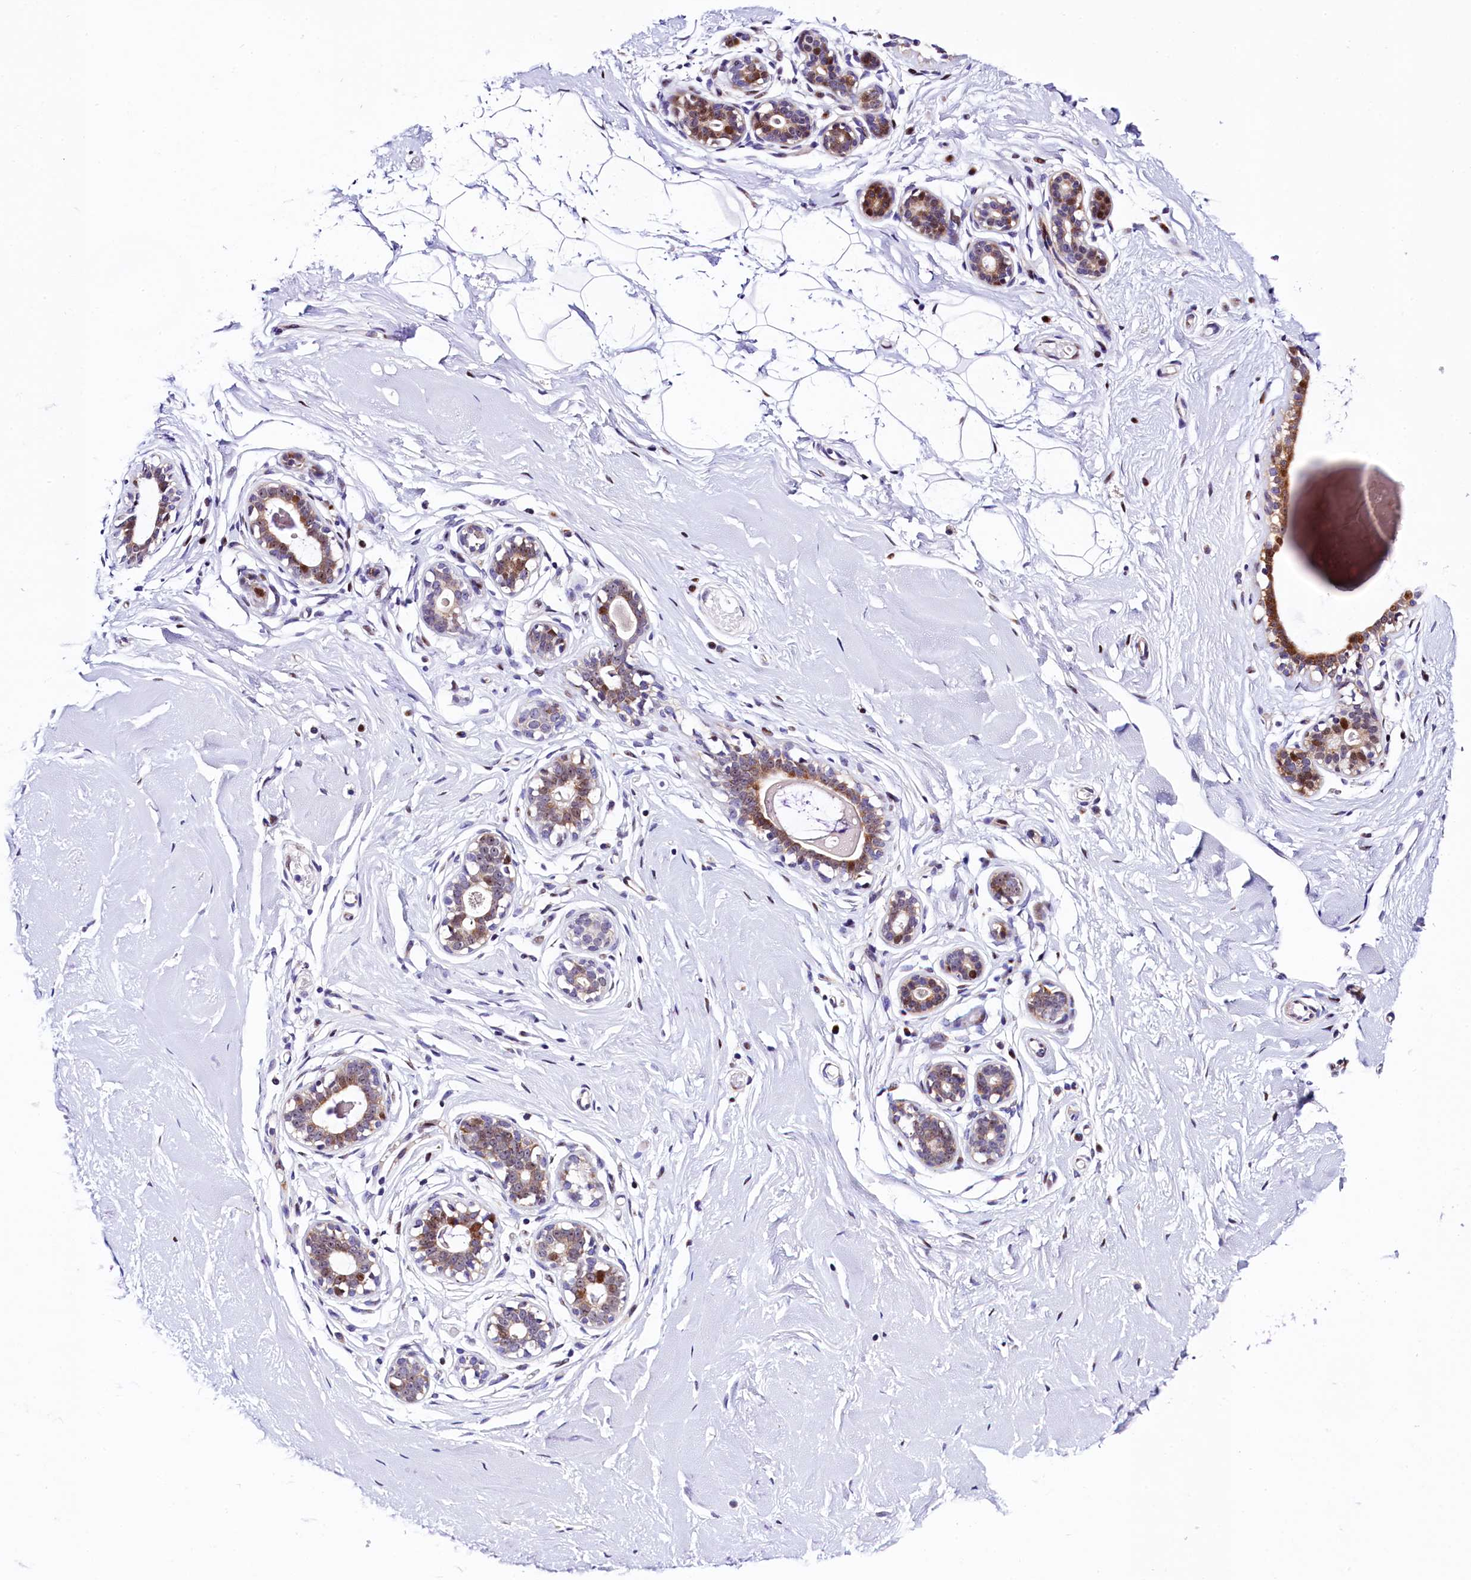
{"staining": {"intensity": "negative", "quantity": "none", "location": "none"}, "tissue": "breast", "cell_type": "Adipocytes", "image_type": "normal", "snomed": [{"axis": "morphology", "description": "Normal tissue, NOS"}, {"axis": "morphology", "description": "Adenoma, NOS"}, {"axis": "topography", "description": "Breast"}], "caption": "An image of human breast is negative for staining in adipocytes. The staining is performed using DAB brown chromogen with nuclei counter-stained in using hematoxylin.", "gene": "TRMT112", "patient": {"sex": "female", "age": 23}}